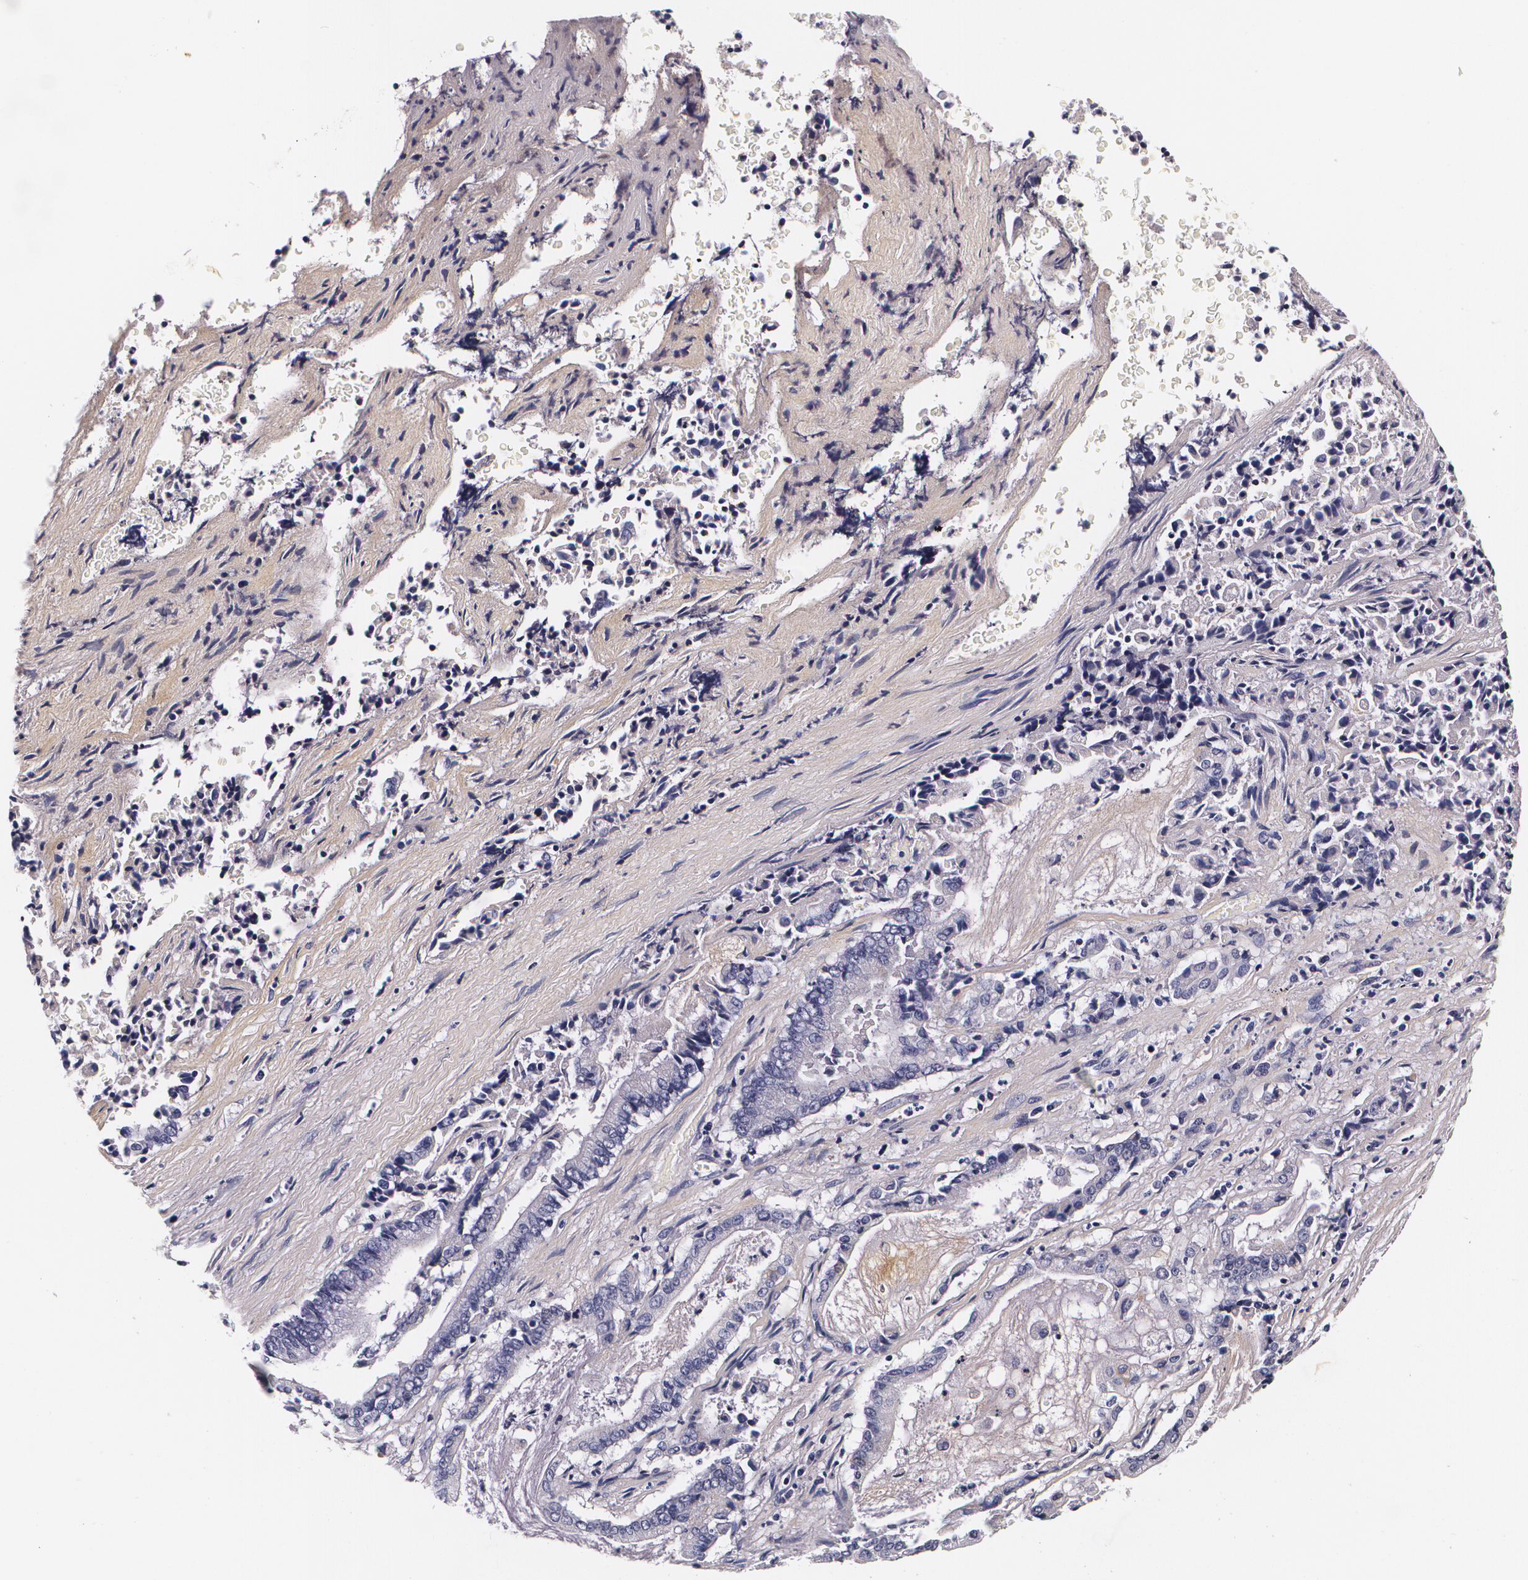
{"staining": {"intensity": "negative", "quantity": "none", "location": "none"}, "tissue": "liver cancer", "cell_type": "Tumor cells", "image_type": "cancer", "snomed": [{"axis": "morphology", "description": "Cholangiocarcinoma"}, {"axis": "topography", "description": "Liver"}], "caption": "A high-resolution histopathology image shows immunohistochemistry (IHC) staining of liver cancer, which demonstrates no significant staining in tumor cells.", "gene": "TTR", "patient": {"sex": "male", "age": 57}}